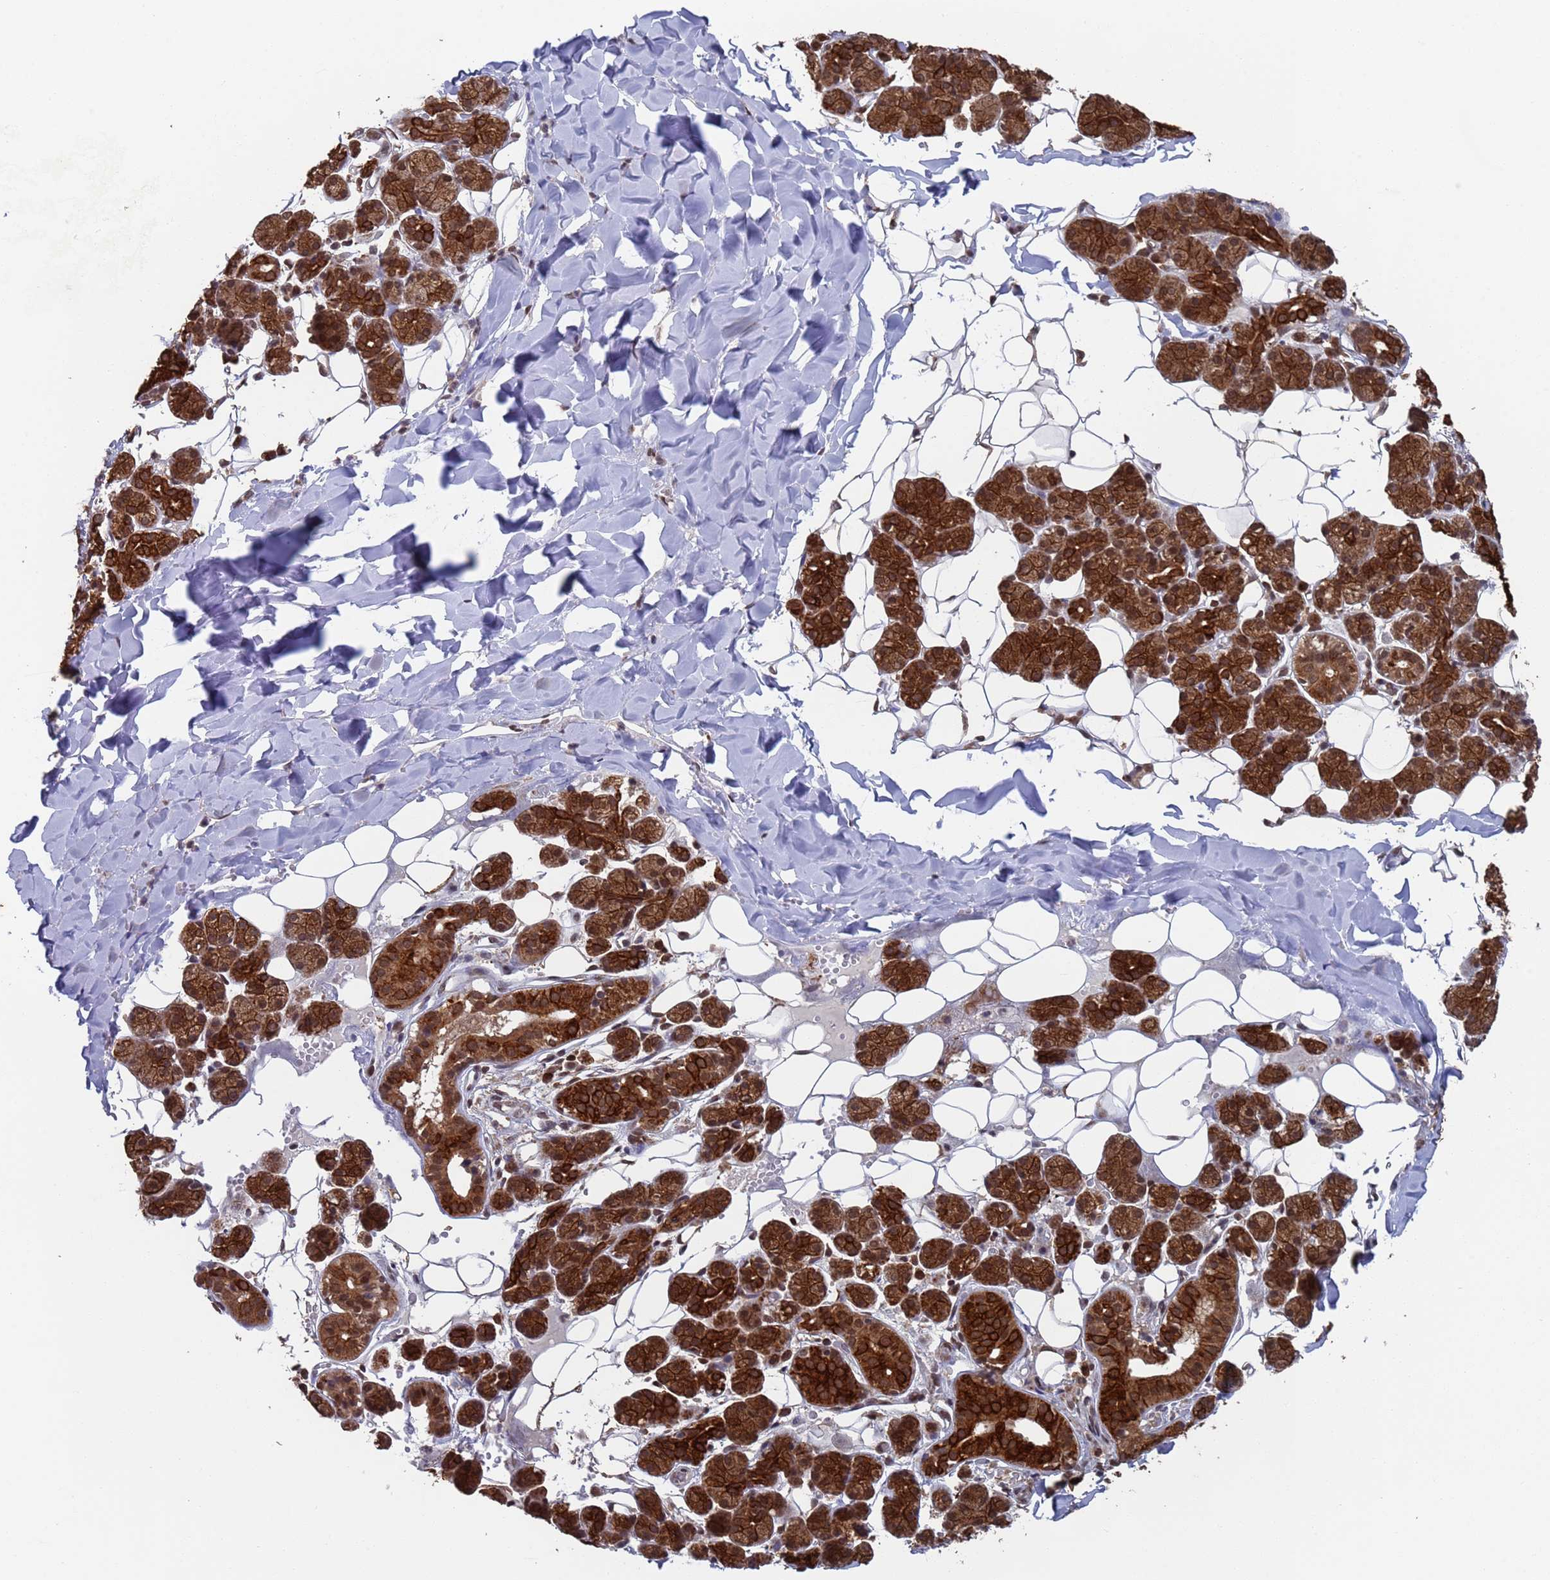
{"staining": {"intensity": "strong", "quantity": ">75%", "location": "cytoplasmic/membranous"}, "tissue": "salivary gland", "cell_type": "Glandular cells", "image_type": "normal", "snomed": [{"axis": "morphology", "description": "Normal tissue, NOS"}, {"axis": "topography", "description": "Salivary gland"}], "caption": "Brown immunohistochemical staining in benign salivary gland displays strong cytoplasmic/membranous expression in approximately >75% of glandular cells.", "gene": "FUBP3", "patient": {"sex": "female", "age": 33}}